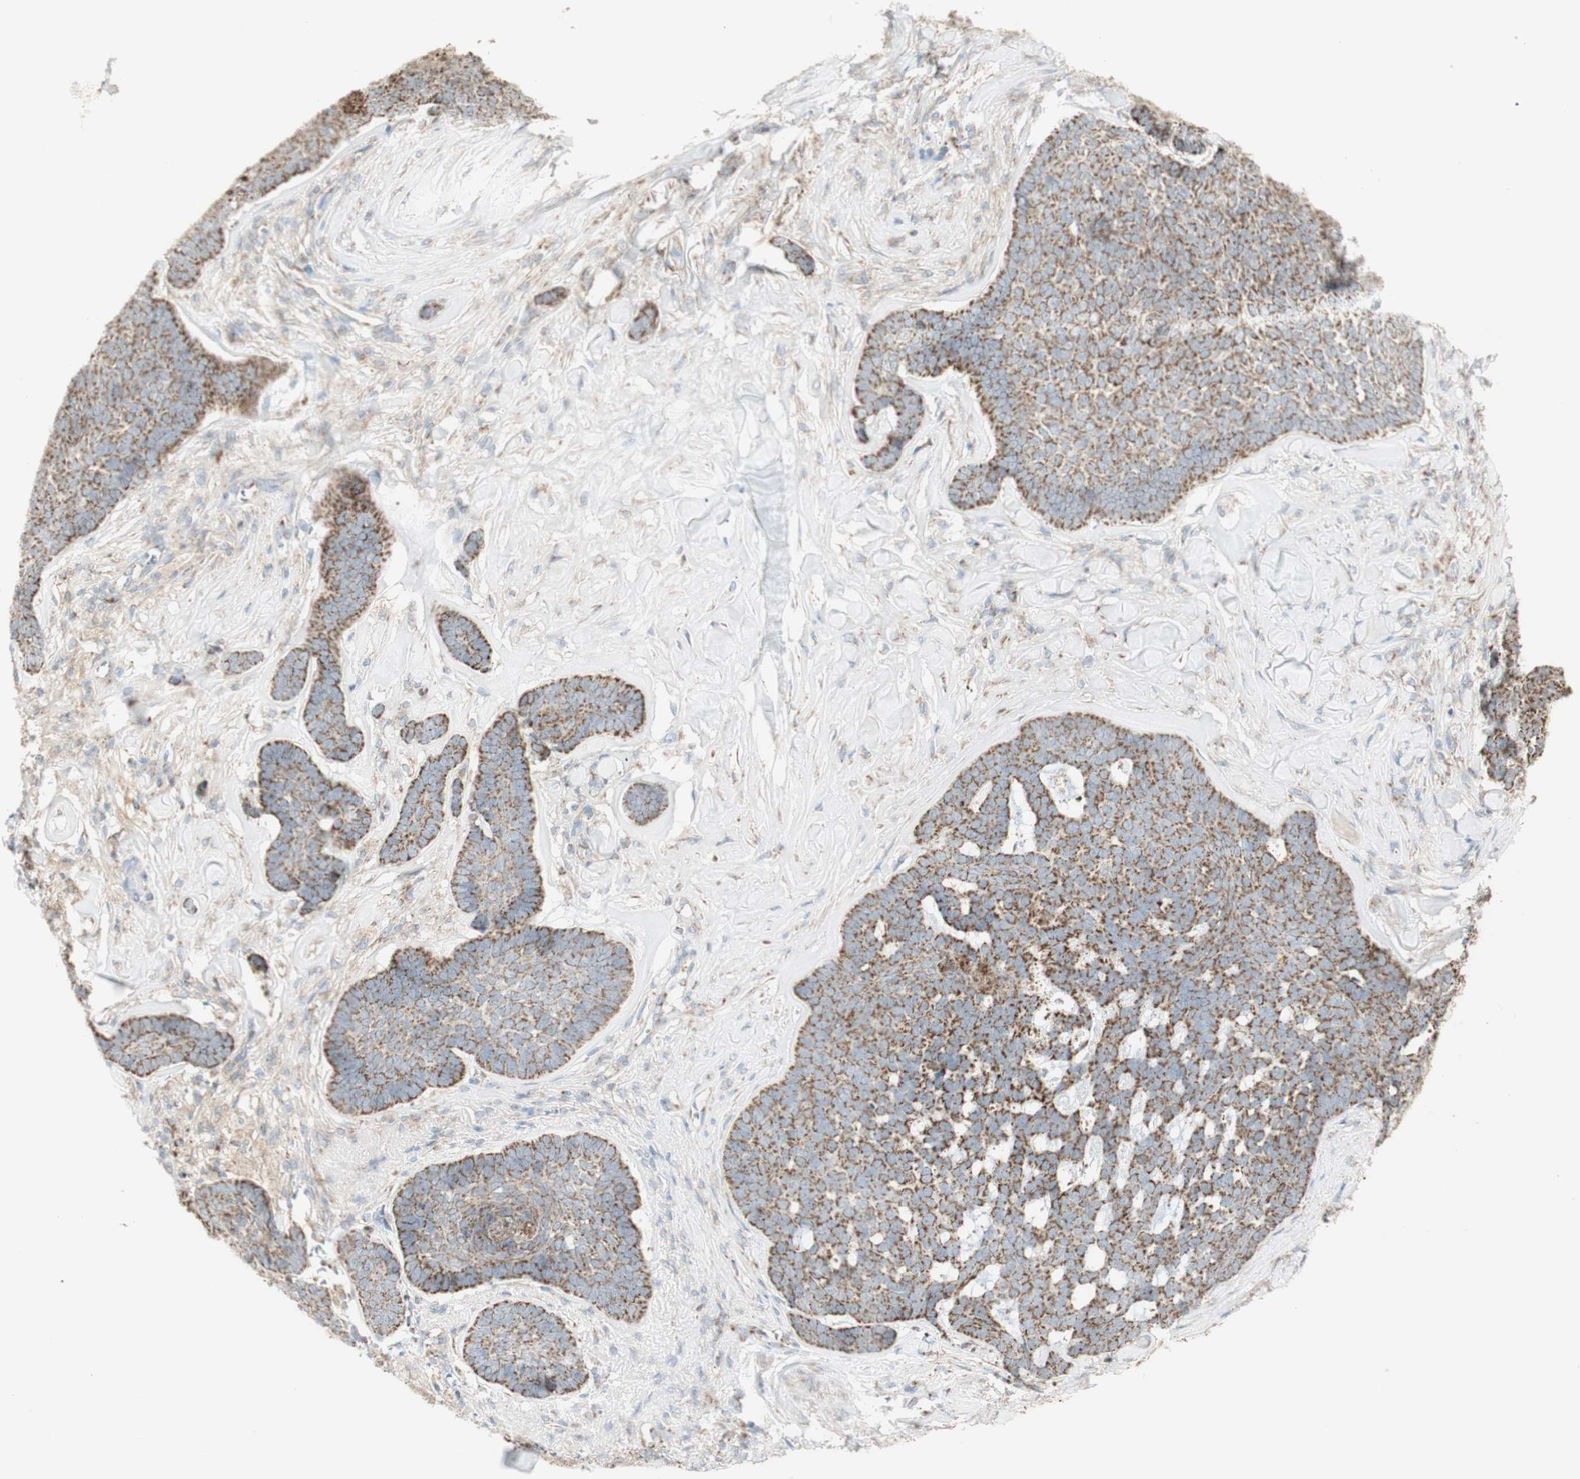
{"staining": {"intensity": "moderate", "quantity": ">75%", "location": "cytoplasmic/membranous"}, "tissue": "skin cancer", "cell_type": "Tumor cells", "image_type": "cancer", "snomed": [{"axis": "morphology", "description": "Basal cell carcinoma"}, {"axis": "topography", "description": "Skin"}], "caption": "Skin cancer was stained to show a protein in brown. There is medium levels of moderate cytoplasmic/membranous positivity in approximately >75% of tumor cells.", "gene": "LETM1", "patient": {"sex": "male", "age": 84}}